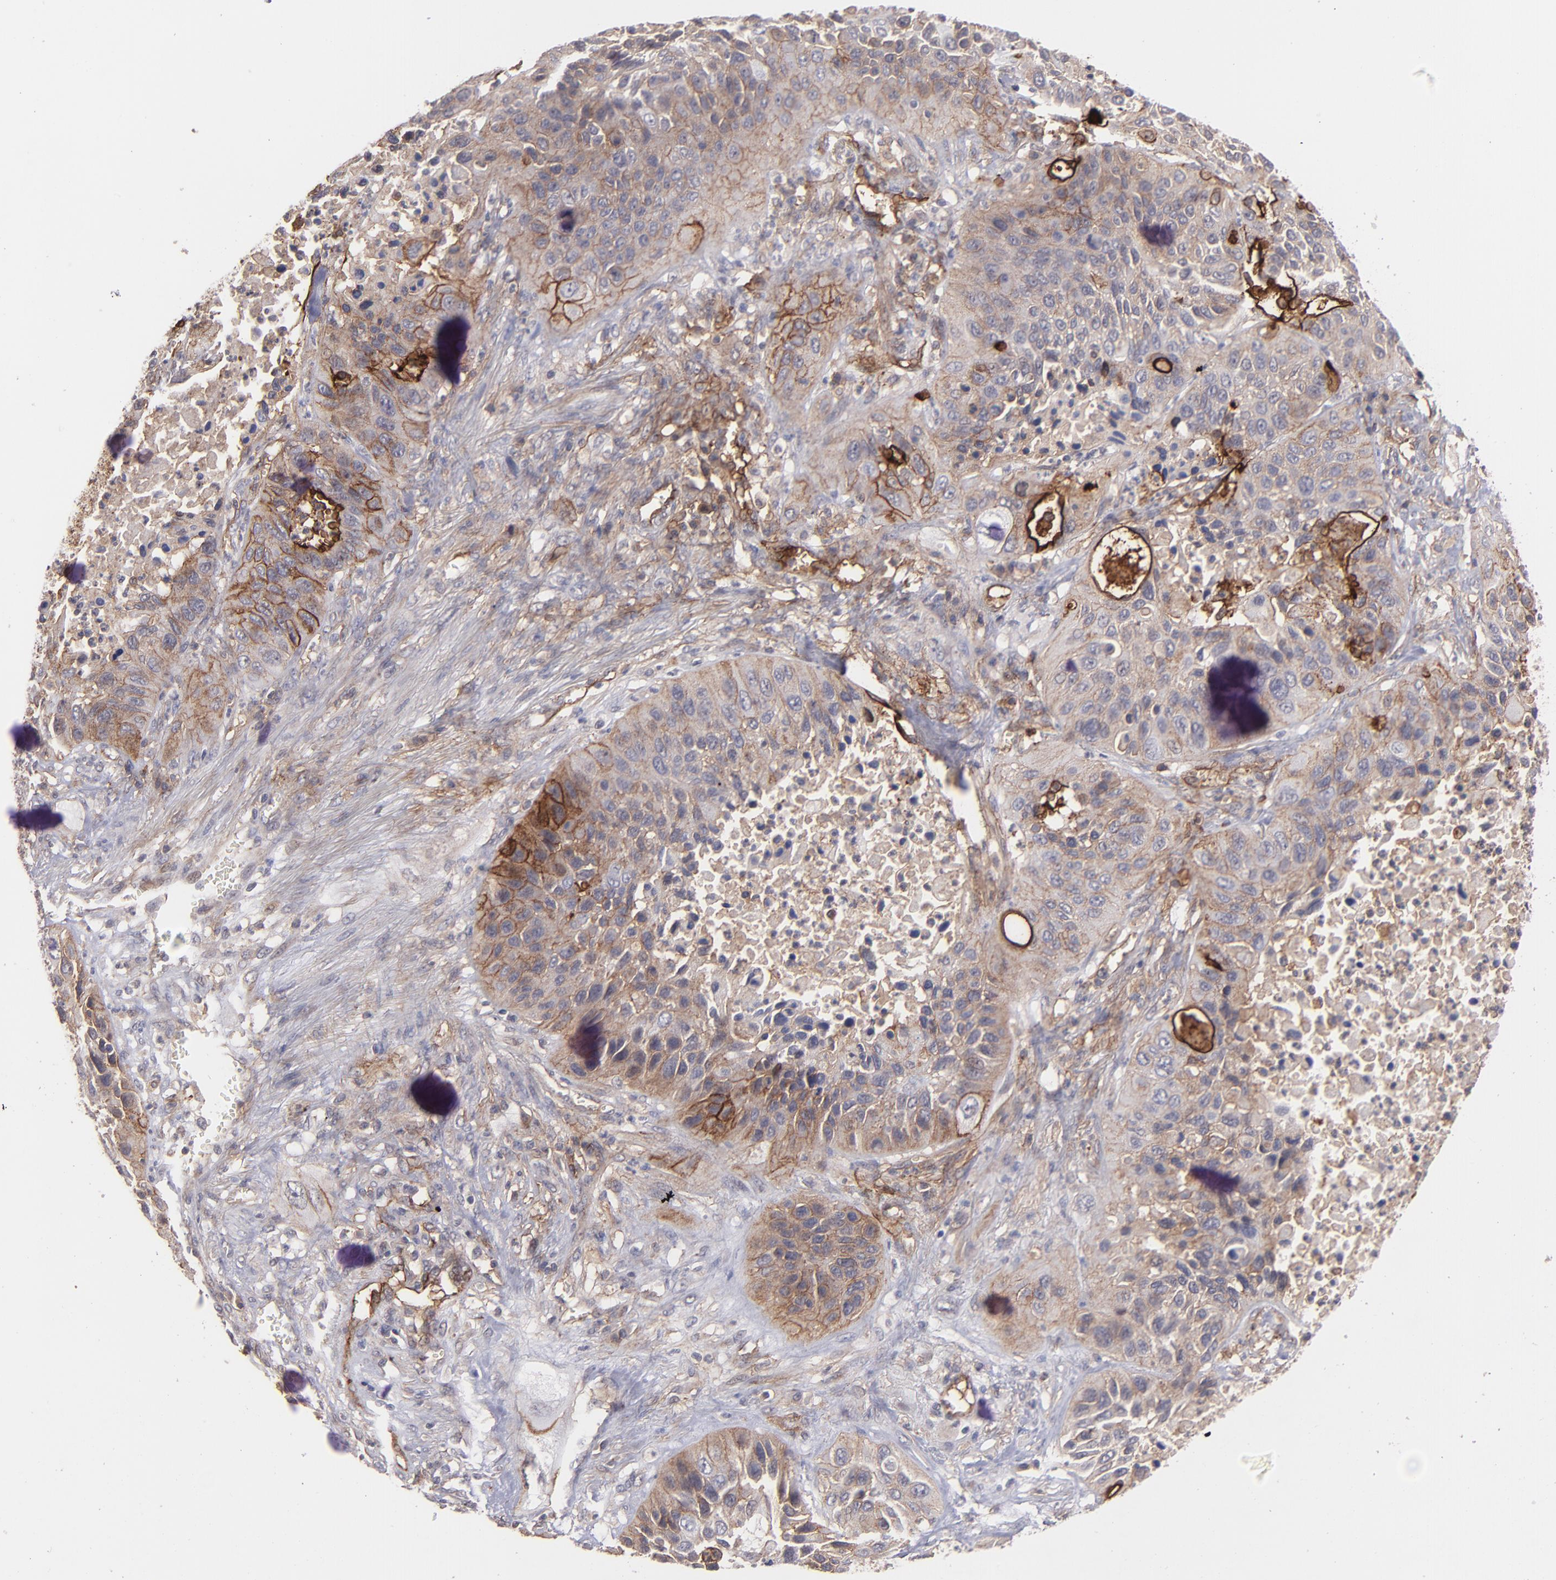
{"staining": {"intensity": "moderate", "quantity": "25%-75%", "location": "cytoplasmic/membranous"}, "tissue": "lung cancer", "cell_type": "Tumor cells", "image_type": "cancer", "snomed": [{"axis": "morphology", "description": "Squamous cell carcinoma, NOS"}, {"axis": "topography", "description": "Lung"}], "caption": "This micrograph displays IHC staining of lung cancer, with medium moderate cytoplasmic/membranous staining in approximately 25%-75% of tumor cells.", "gene": "ICAM1", "patient": {"sex": "female", "age": 76}}